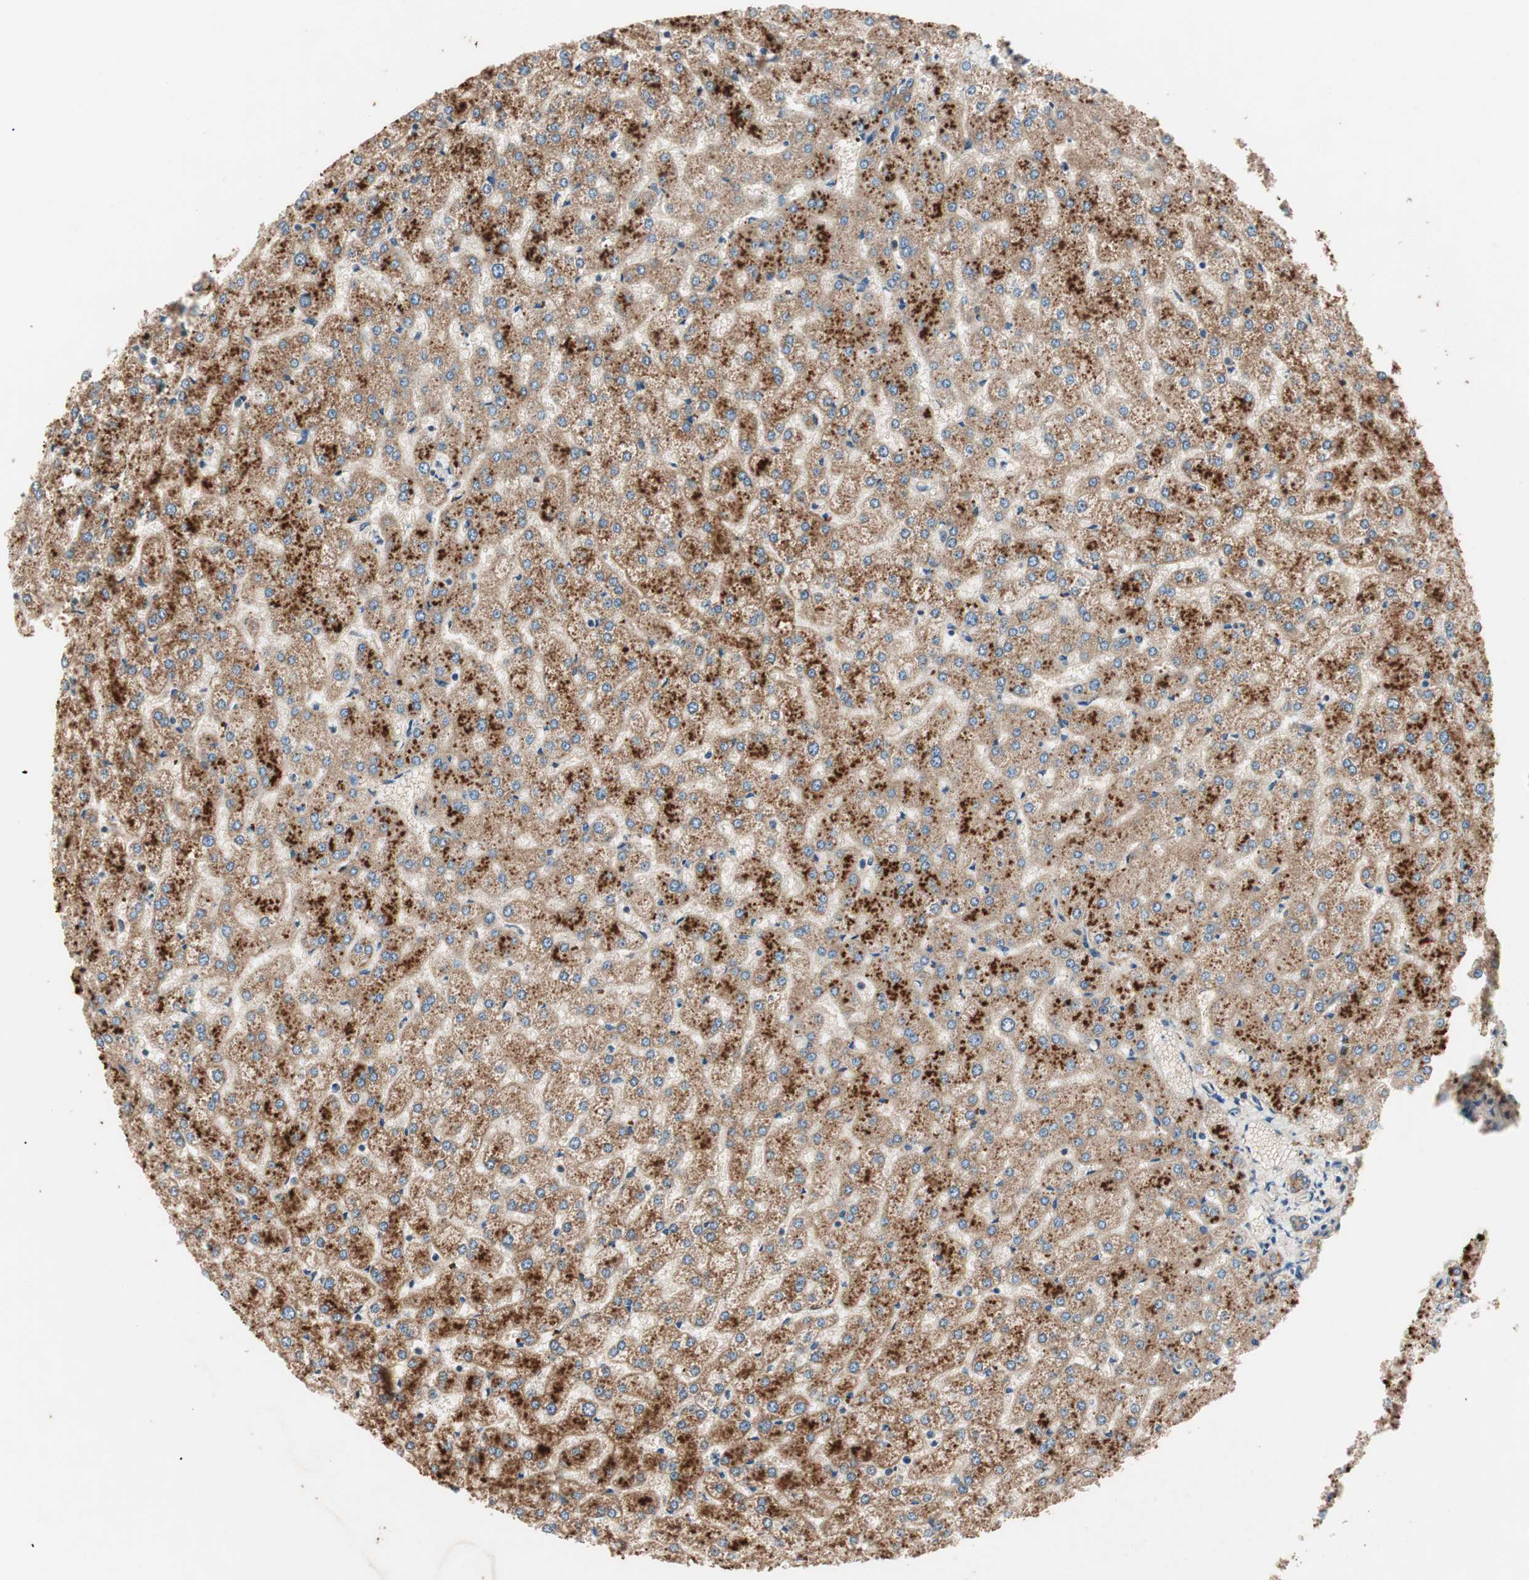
{"staining": {"intensity": "moderate", "quantity": ">75%", "location": "cytoplasmic/membranous"}, "tissue": "liver", "cell_type": "Cholangiocytes", "image_type": "normal", "snomed": [{"axis": "morphology", "description": "Normal tissue, NOS"}, {"axis": "topography", "description": "Liver"}], "caption": "Moderate cytoplasmic/membranous expression for a protein is present in approximately >75% of cholangiocytes of unremarkable liver using immunohistochemistry.", "gene": "HPN", "patient": {"sex": "female", "age": 32}}